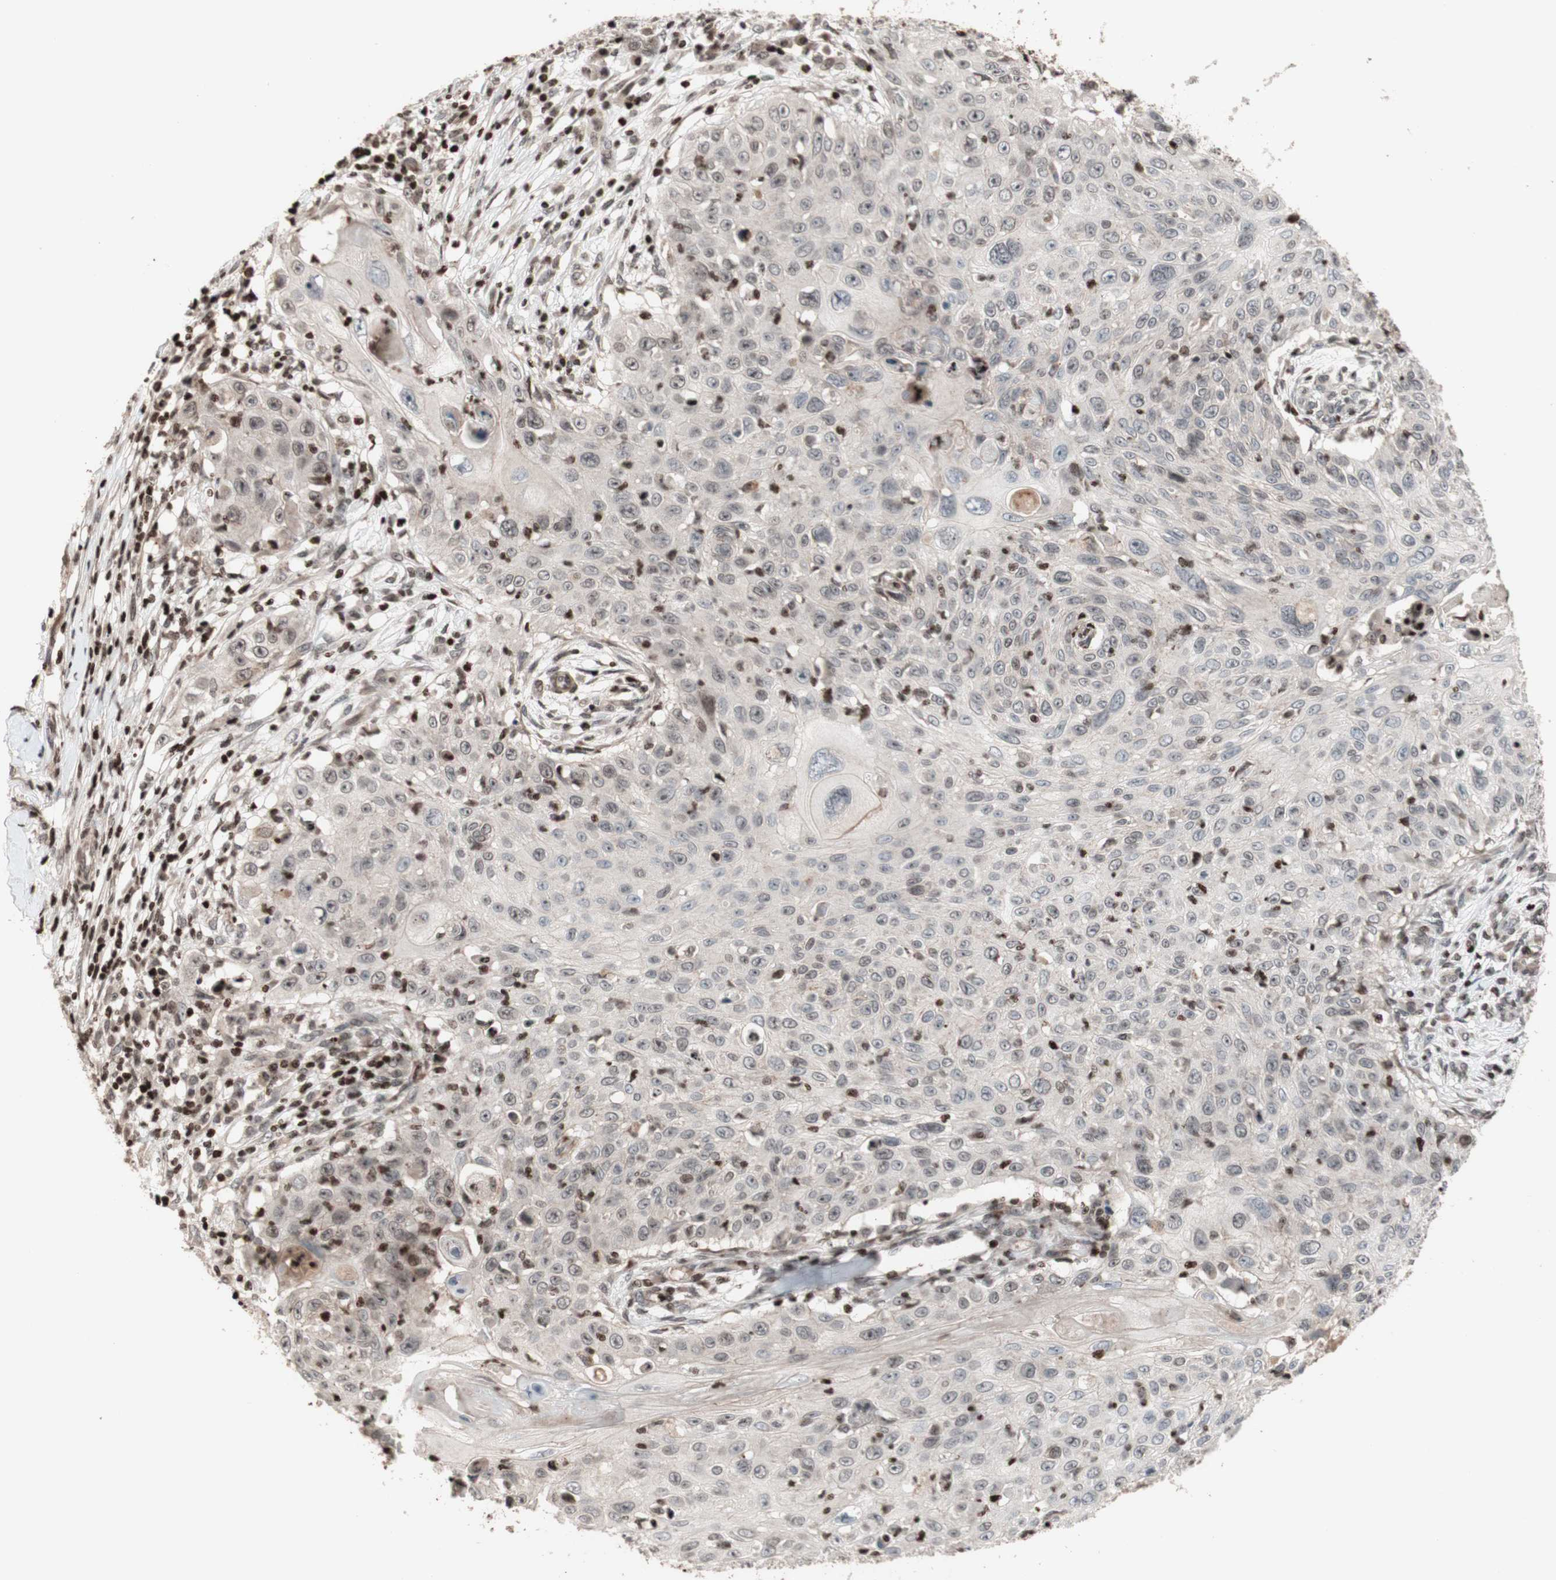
{"staining": {"intensity": "negative", "quantity": "none", "location": "none"}, "tissue": "skin cancer", "cell_type": "Tumor cells", "image_type": "cancer", "snomed": [{"axis": "morphology", "description": "Squamous cell carcinoma, NOS"}, {"axis": "topography", "description": "Skin"}], "caption": "Immunohistochemistry (IHC) image of squamous cell carcinoma (skin) stained for a protein (brown), which exhibits no expression in tumor cells.", "gene": "POLA1", "patient": {"sex": "male", "age": 86}}